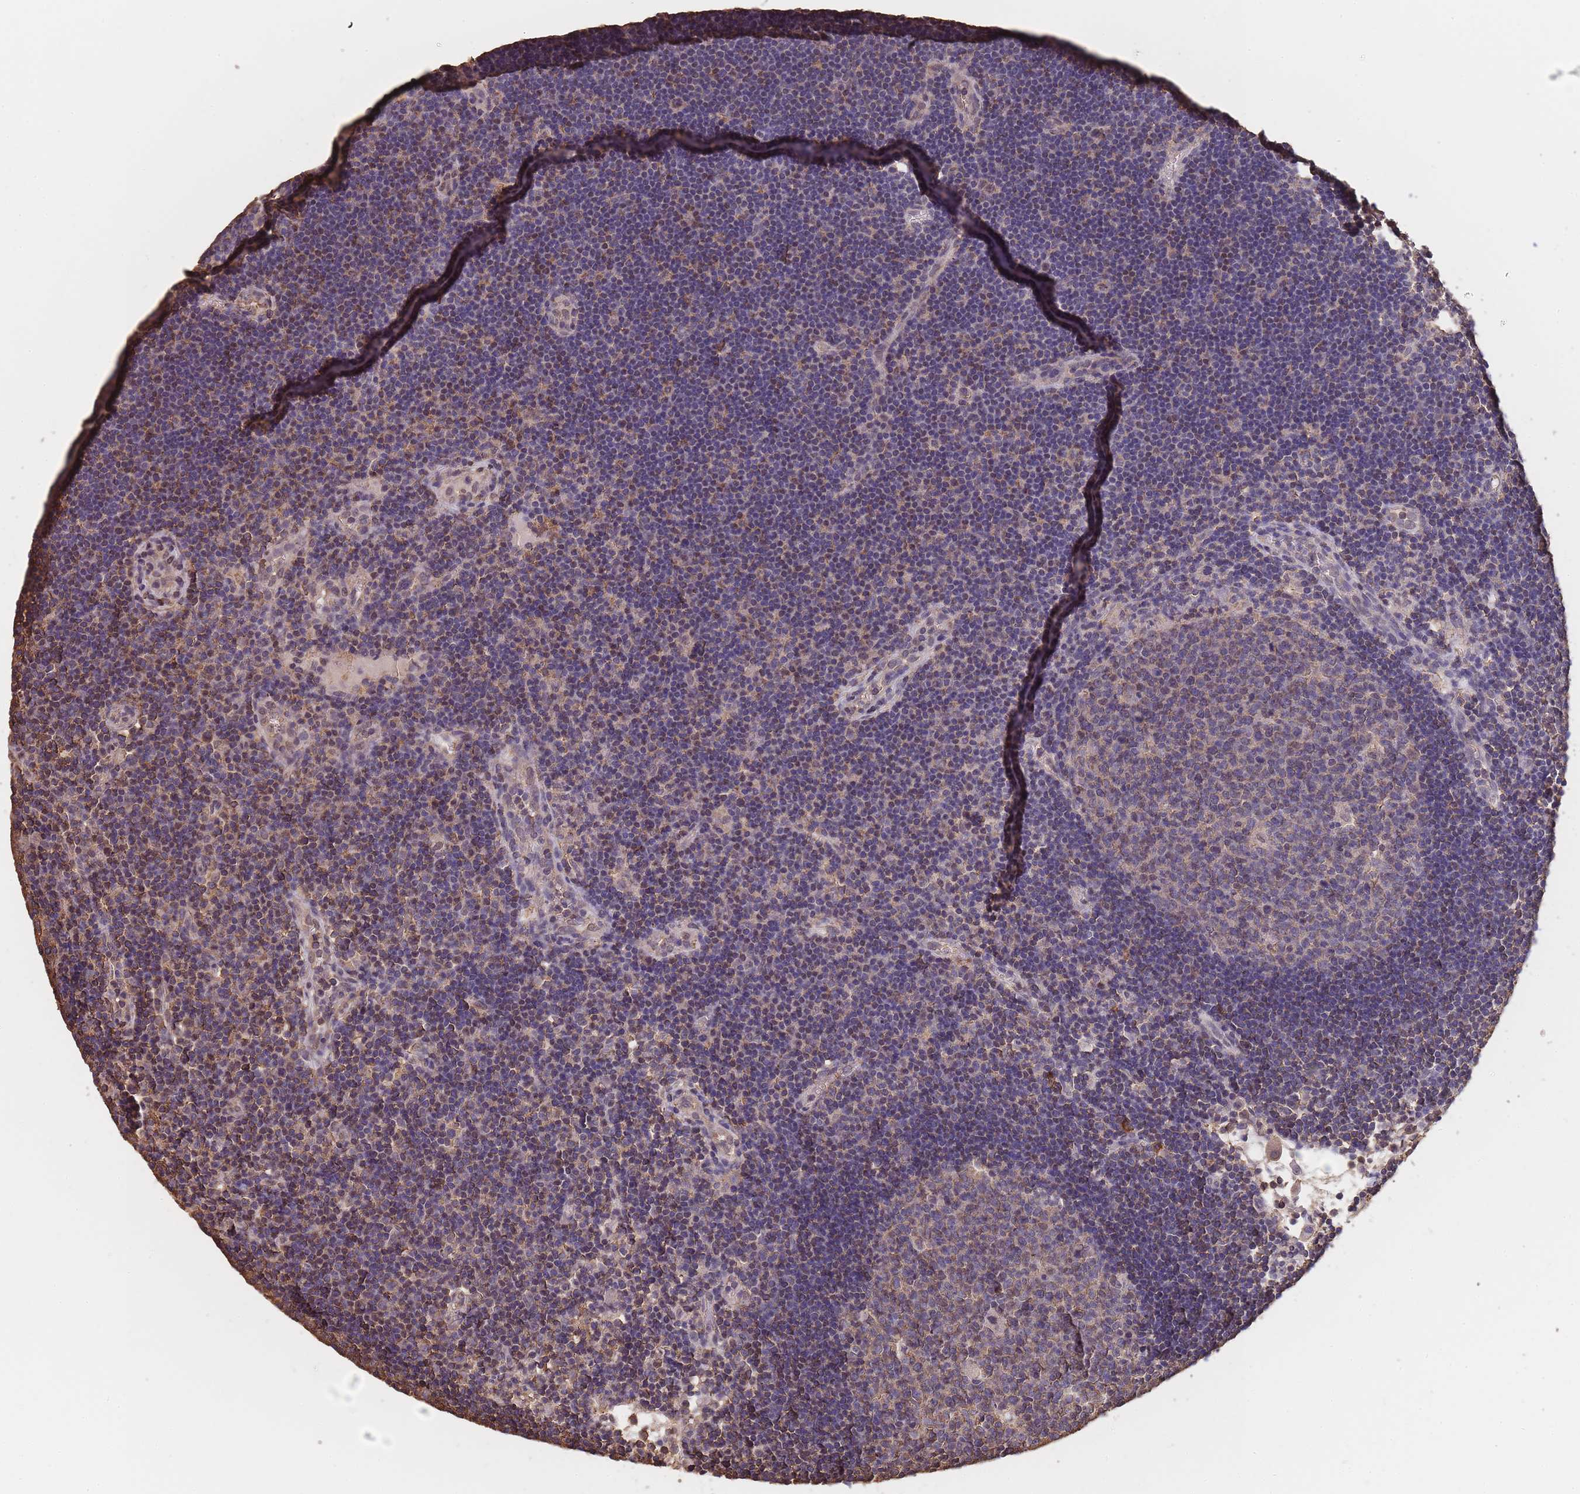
{"staining": {"intensity": "negative", "quantity": "none", "location": "none"}, "tissue": "lymph node", "cell_type": "Germinal center cells", "image_type": "normal", "snomed": [{"axis": "morphology", "description": "Normal tissue, NOS"}, {"axis": "topography", "description": "Lymph node"}], "caption": "This is an immunohistochemistry histopathology image of benign human lymph node. There is no expression in germinal center cells.", "gene": "METRN", "patient": {"sex": "male", "age": 62}}